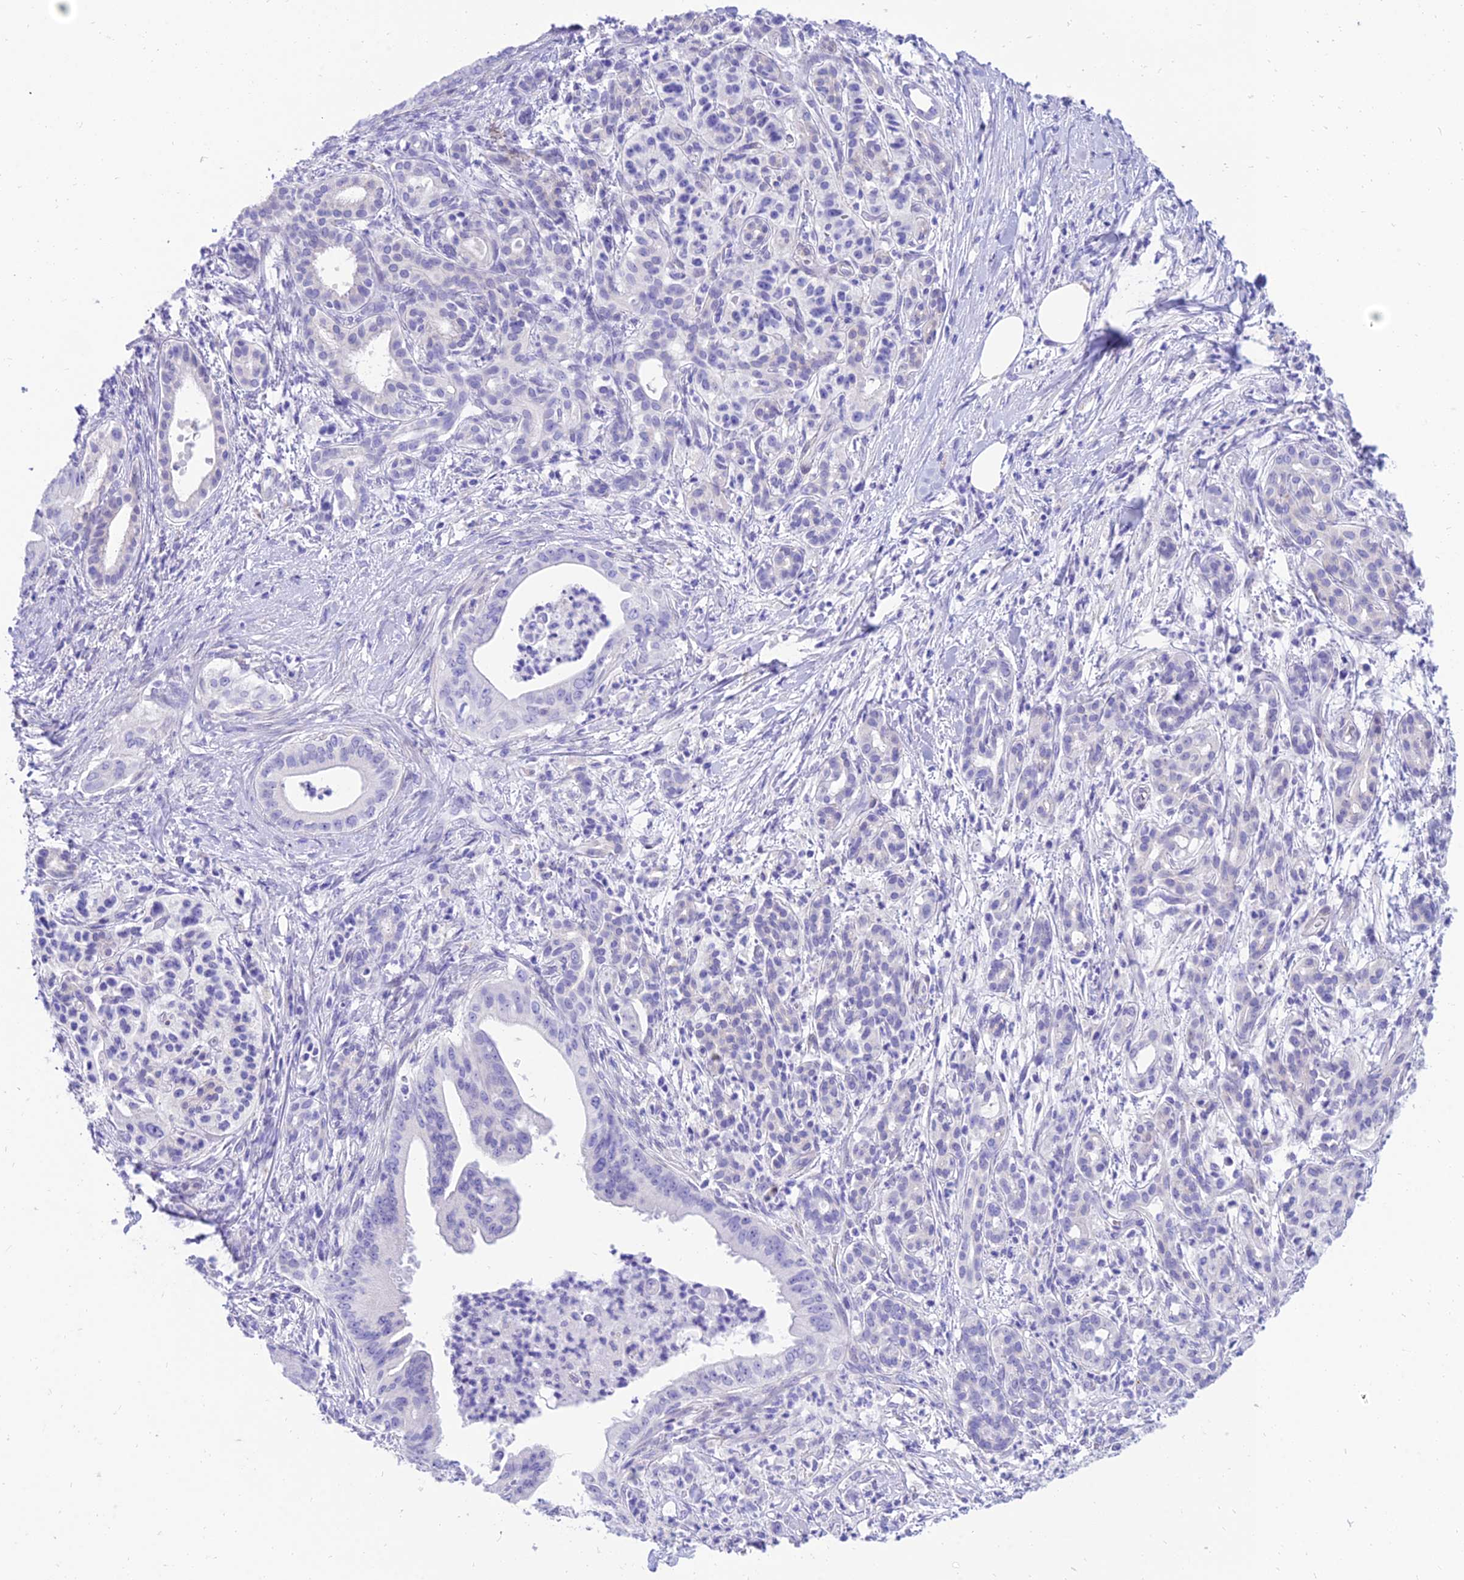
{"staining": {"intensity": "negative", "quantity": "none", "location": "none"}, "tissue": "pancreatic cancer", "cell_type": "Tumor cells", "image_type": "cancer", "snomed": [{"axis": "morphology", "description": "Adenocarcinoma, NOS"}, {"axis": "topography", "description": "Pancreas"}], "caption": "Protein analysis of adenocarcinoma (pancreatic) displays no significant expression in tumor cells. The staining was performed using DAB (3,3'-diaminobenzidine) to visualize the protein expression in brown, while the nuclei were stained in blue with hematoxylin (Magnification: 20x).", "gene": "TAC3", "patient": {"sex": "male", "age": 58}}